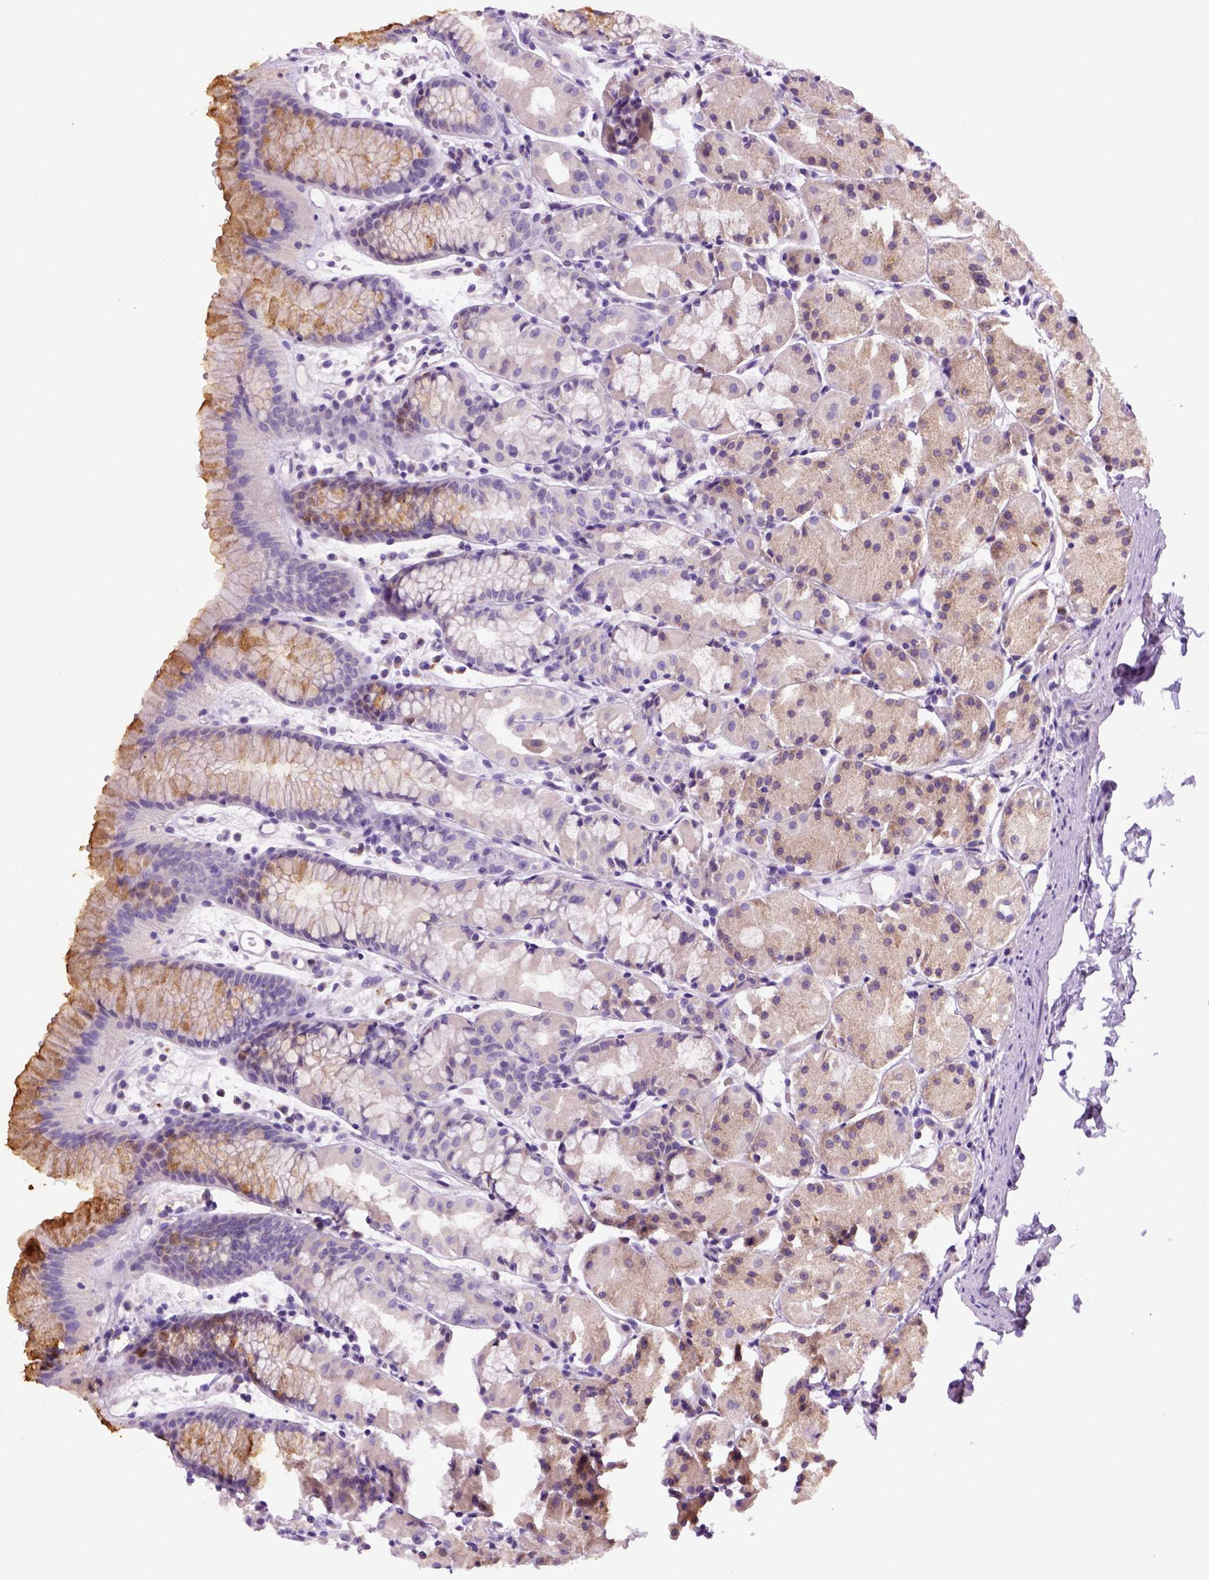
{"staining": {"intensity": "moderate", "quantity": "<25%", "location": "cytoplasmic/membranous"}, "tissue": "stomach", "cell_type": "Glandular cells", "image_type": "normal", "snomed": [{"axis": "morphology", "description": "Normal tissue, NOS"}, {"axis": "topography", "description": "Stomach, upper"}], "caption": "The immunohistochemical stain labels moderate cytoplasmic/membranous expression in glandular cells of normal stomach.", "gene": "DNAH11", "patient": {"sex": "male", "age": 47}}